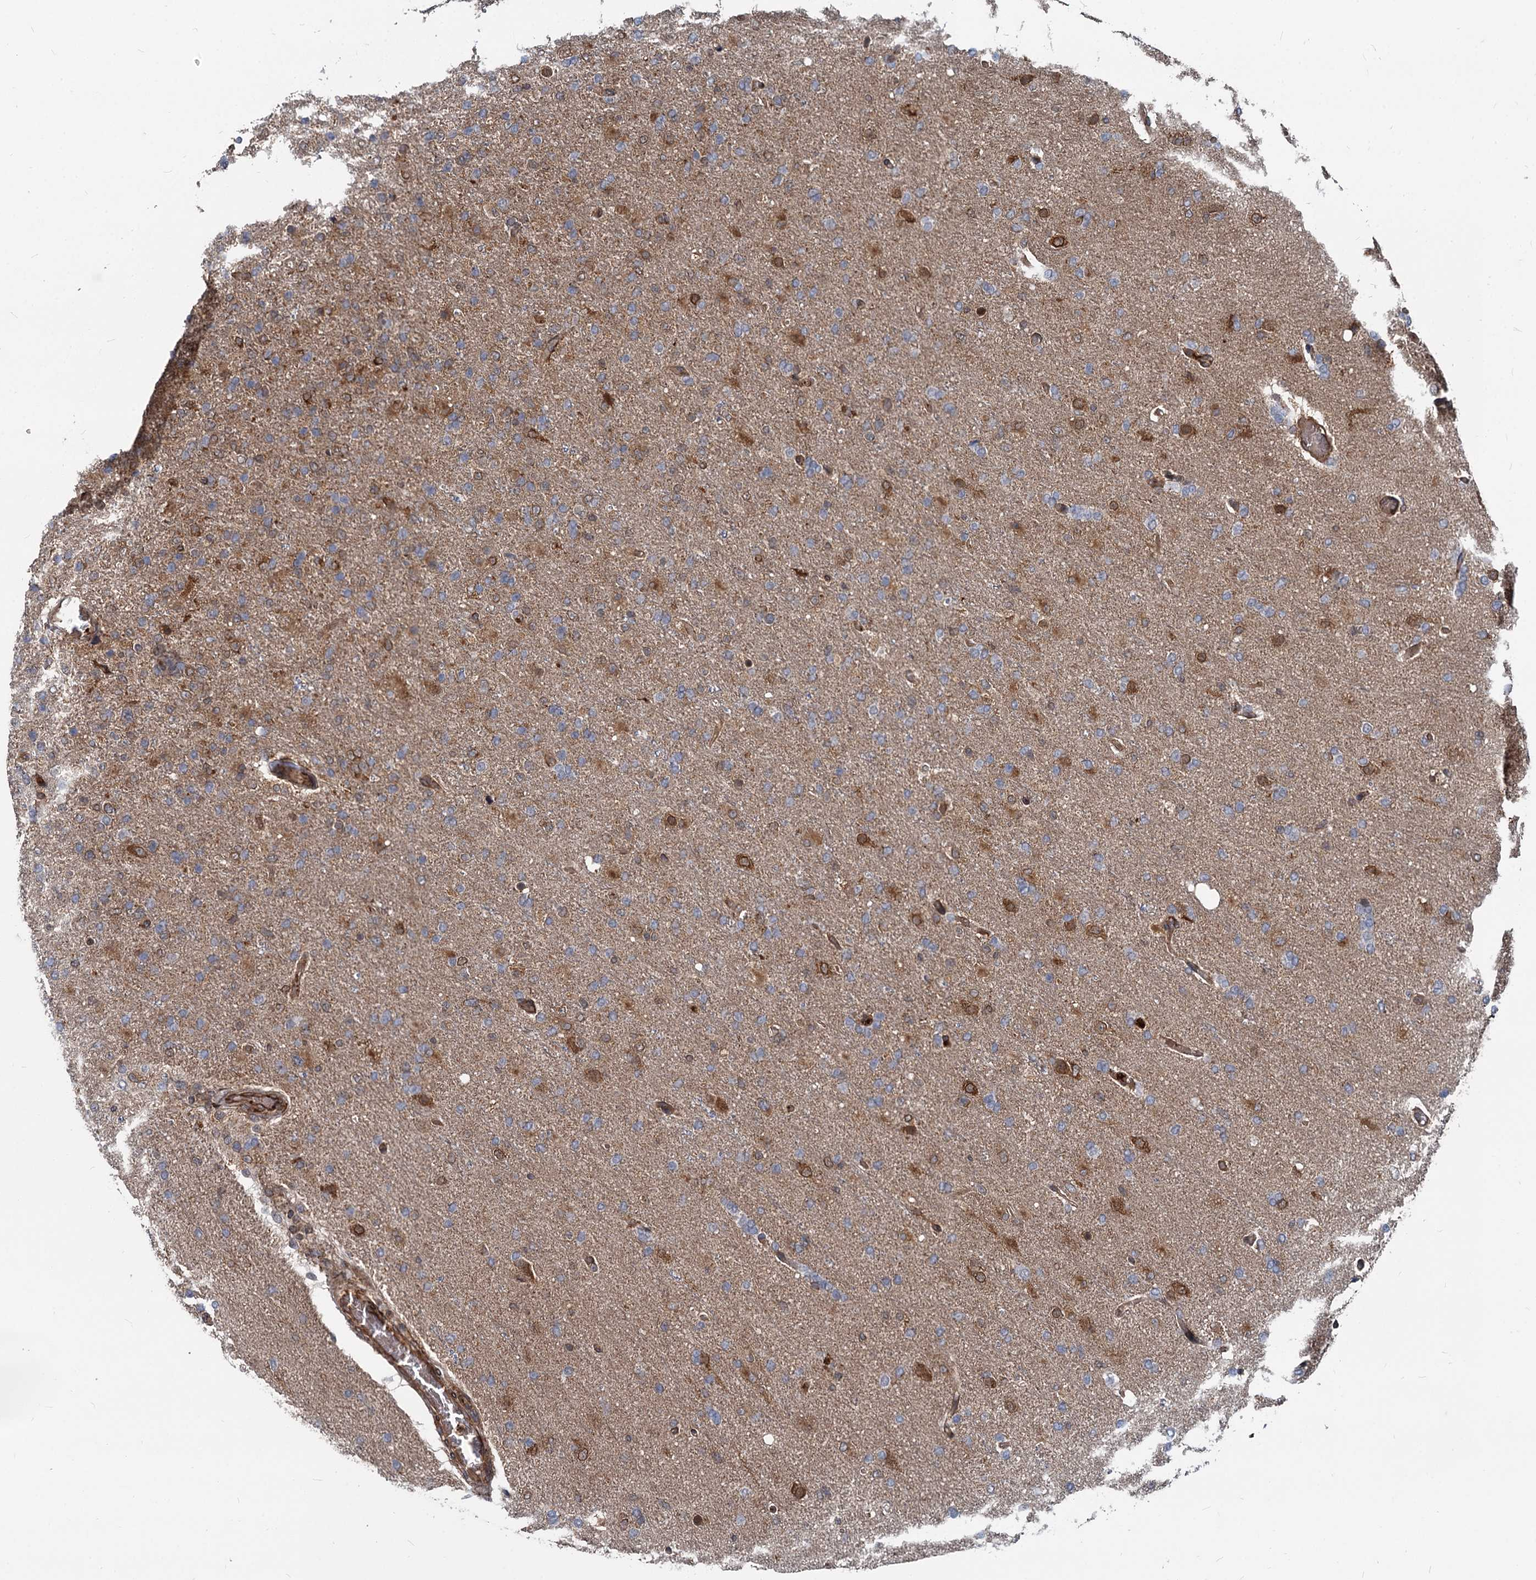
{"staining": {"intensity": "moderate", "quantity": "25%-75%", "location": "cytoplasmic/membranous"}, "tissue": "glioma", "cell_type": "Tumor cells", "image_type": "cancer", "snomed": [{"axis": "morphology", "description": "Glioma, malignant, High grade"}, {"axis": "topography", "description": "Brain"}], "caption": "Immunohistochemistry (IHC) of human glioma demonstrates medium levels of moderate cytoplasmic/membranous expression in approximately 25%-75% of tumor cells.", "gene": "STIM1", "patient": {"sex": "female", "age": 74}}